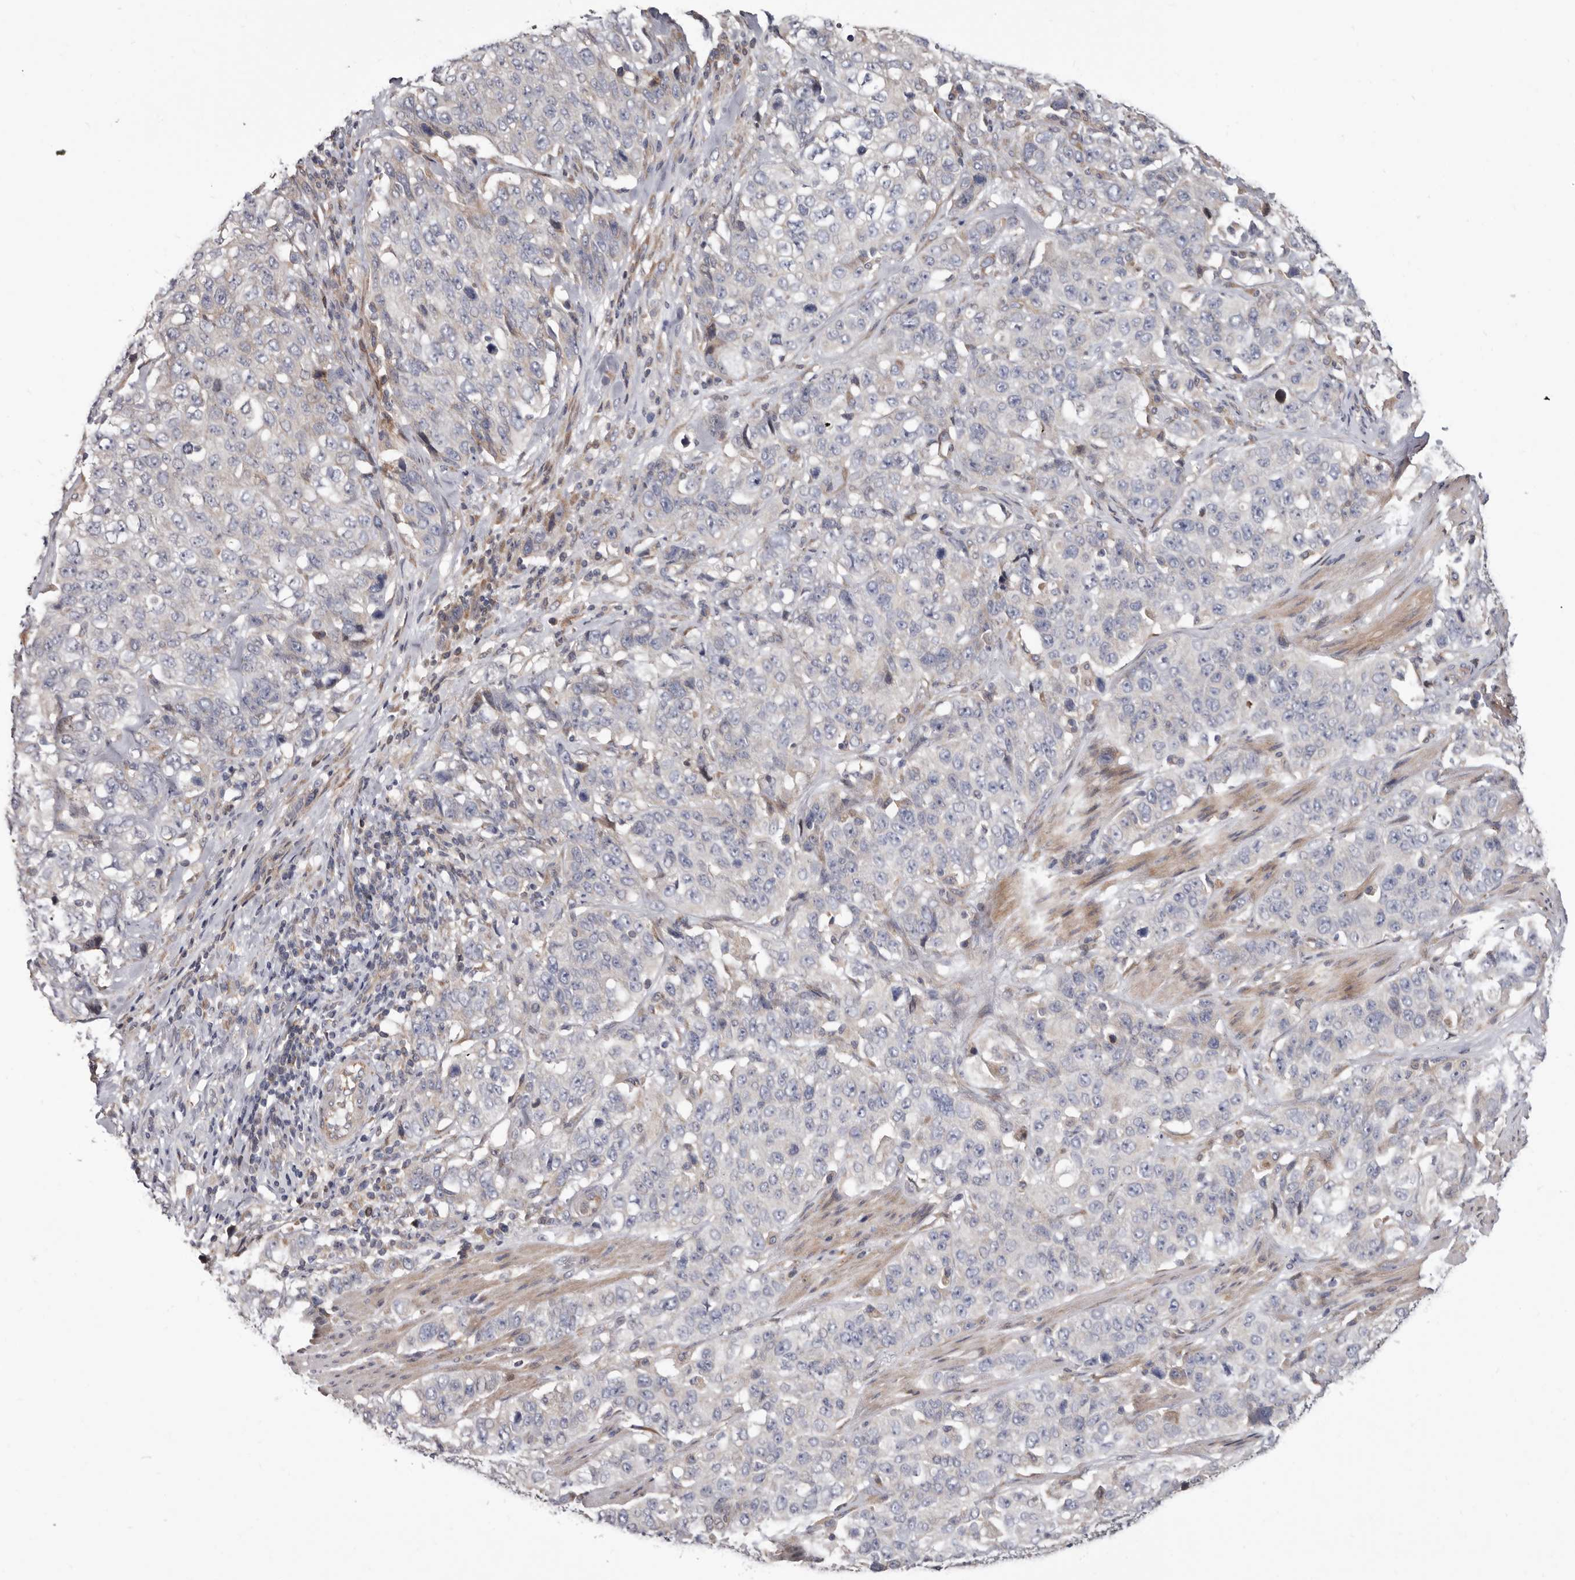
{"staining": {"intensity": "negative", "quantity": "none", "location": "none"}, "tissue": "stomach cancer", "cell_type": "Tumor cells", "image_type": "cancer", "snomed": [{"axis": "morphology", "description": "Adenocarcinoma, NOS"}, {"axis": "topography", "description": "Stomach"}], "caption": "Immunohistochemistry of human adenocarcinoma (stomach) exhibits no expression in tumor cells. The staining was performed using DAB to visualize the protein expression in brown, while the nuclei were stained in blue with hematoxylin (Magnification: 20x).", "gene": "ASIC5", "patient": {"sex": "male", "age": 48}}